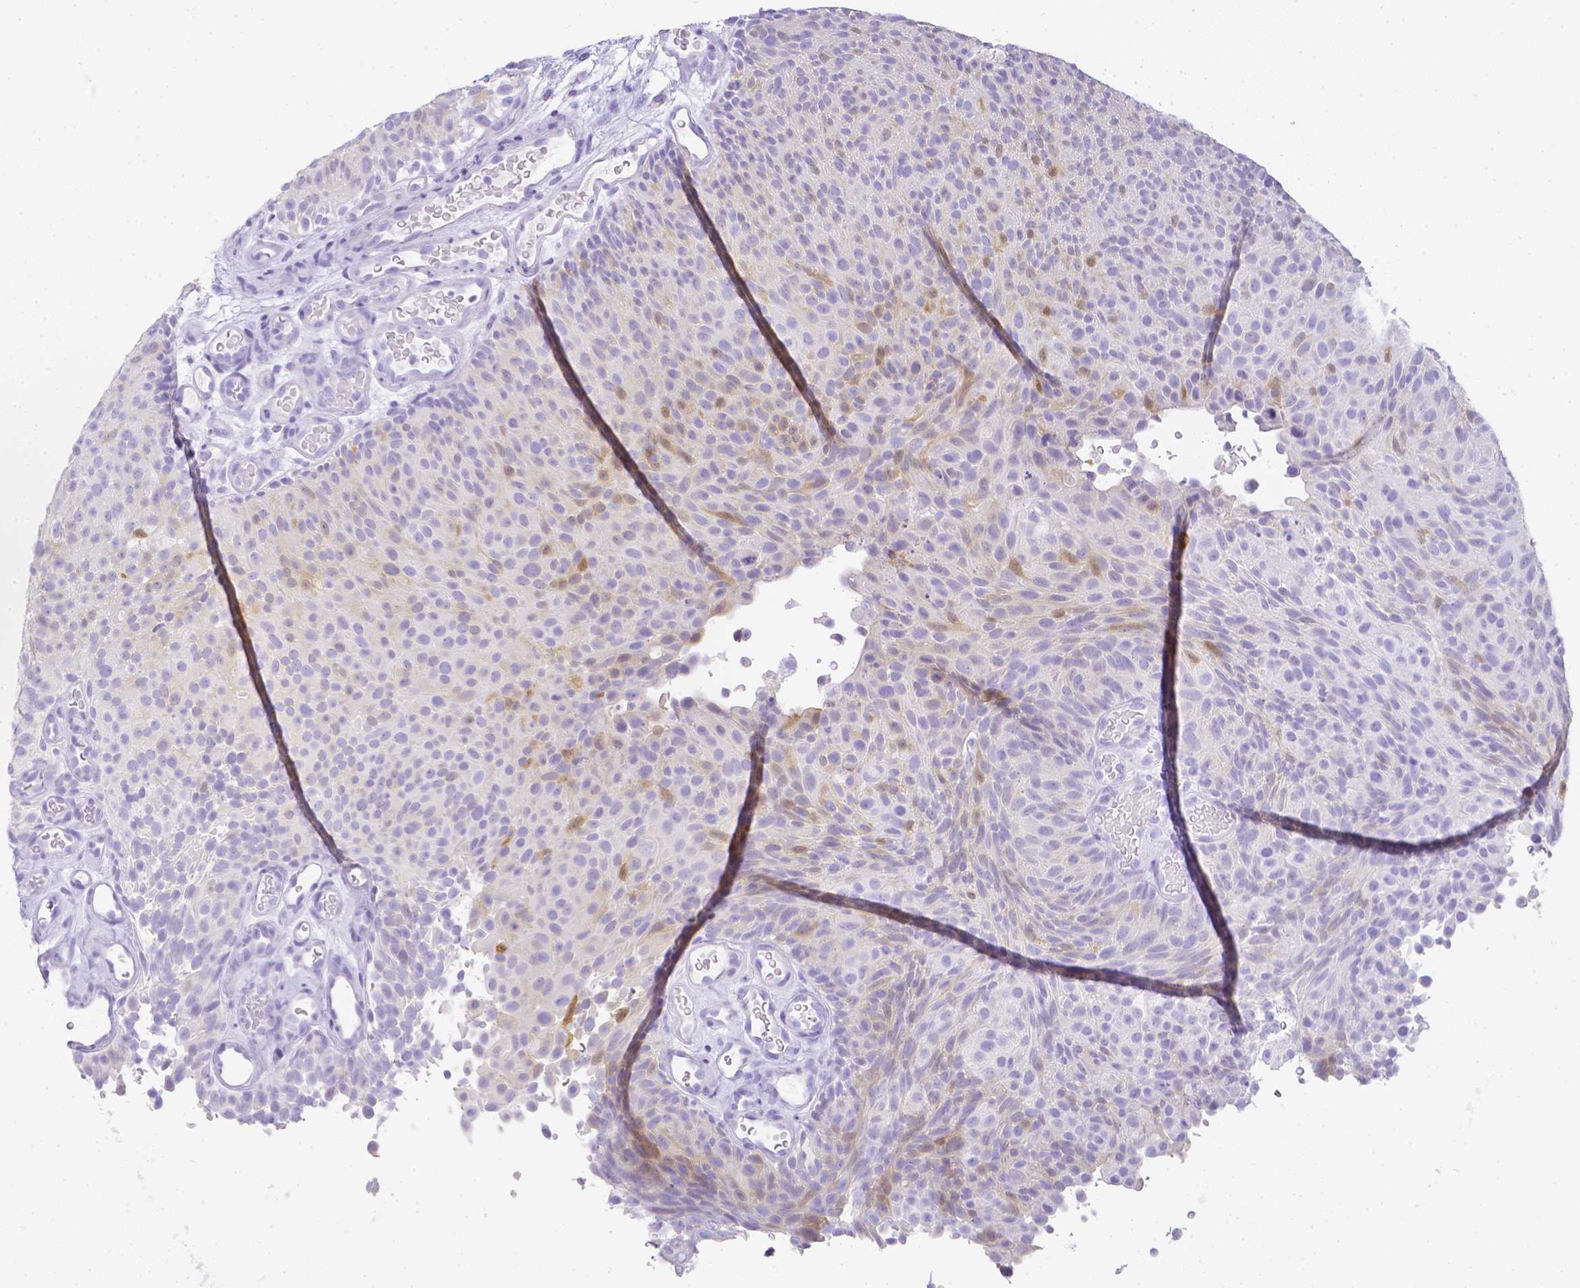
{"staining": {"intensity": "weak", "quantity": "<25%", "location": "cytoplasmic/membranous"}, "tissue": "urothelial cancer", "cell_type": "Tumor cells", "image_type": "cancer", "snomed": [{"axis": "morphology", "description": "Urothelial carcinoma, Low grade"}, {"axis": "topography", "description": "Urinary bladder"}], "caption": "This is a histopathology image of immunohistochemistry staining of low-grade urothelial carcinoma, which shows no expression in tumor cells.", "gene": "LGALS4", "patient": {"sex": "male", "age": 78}}